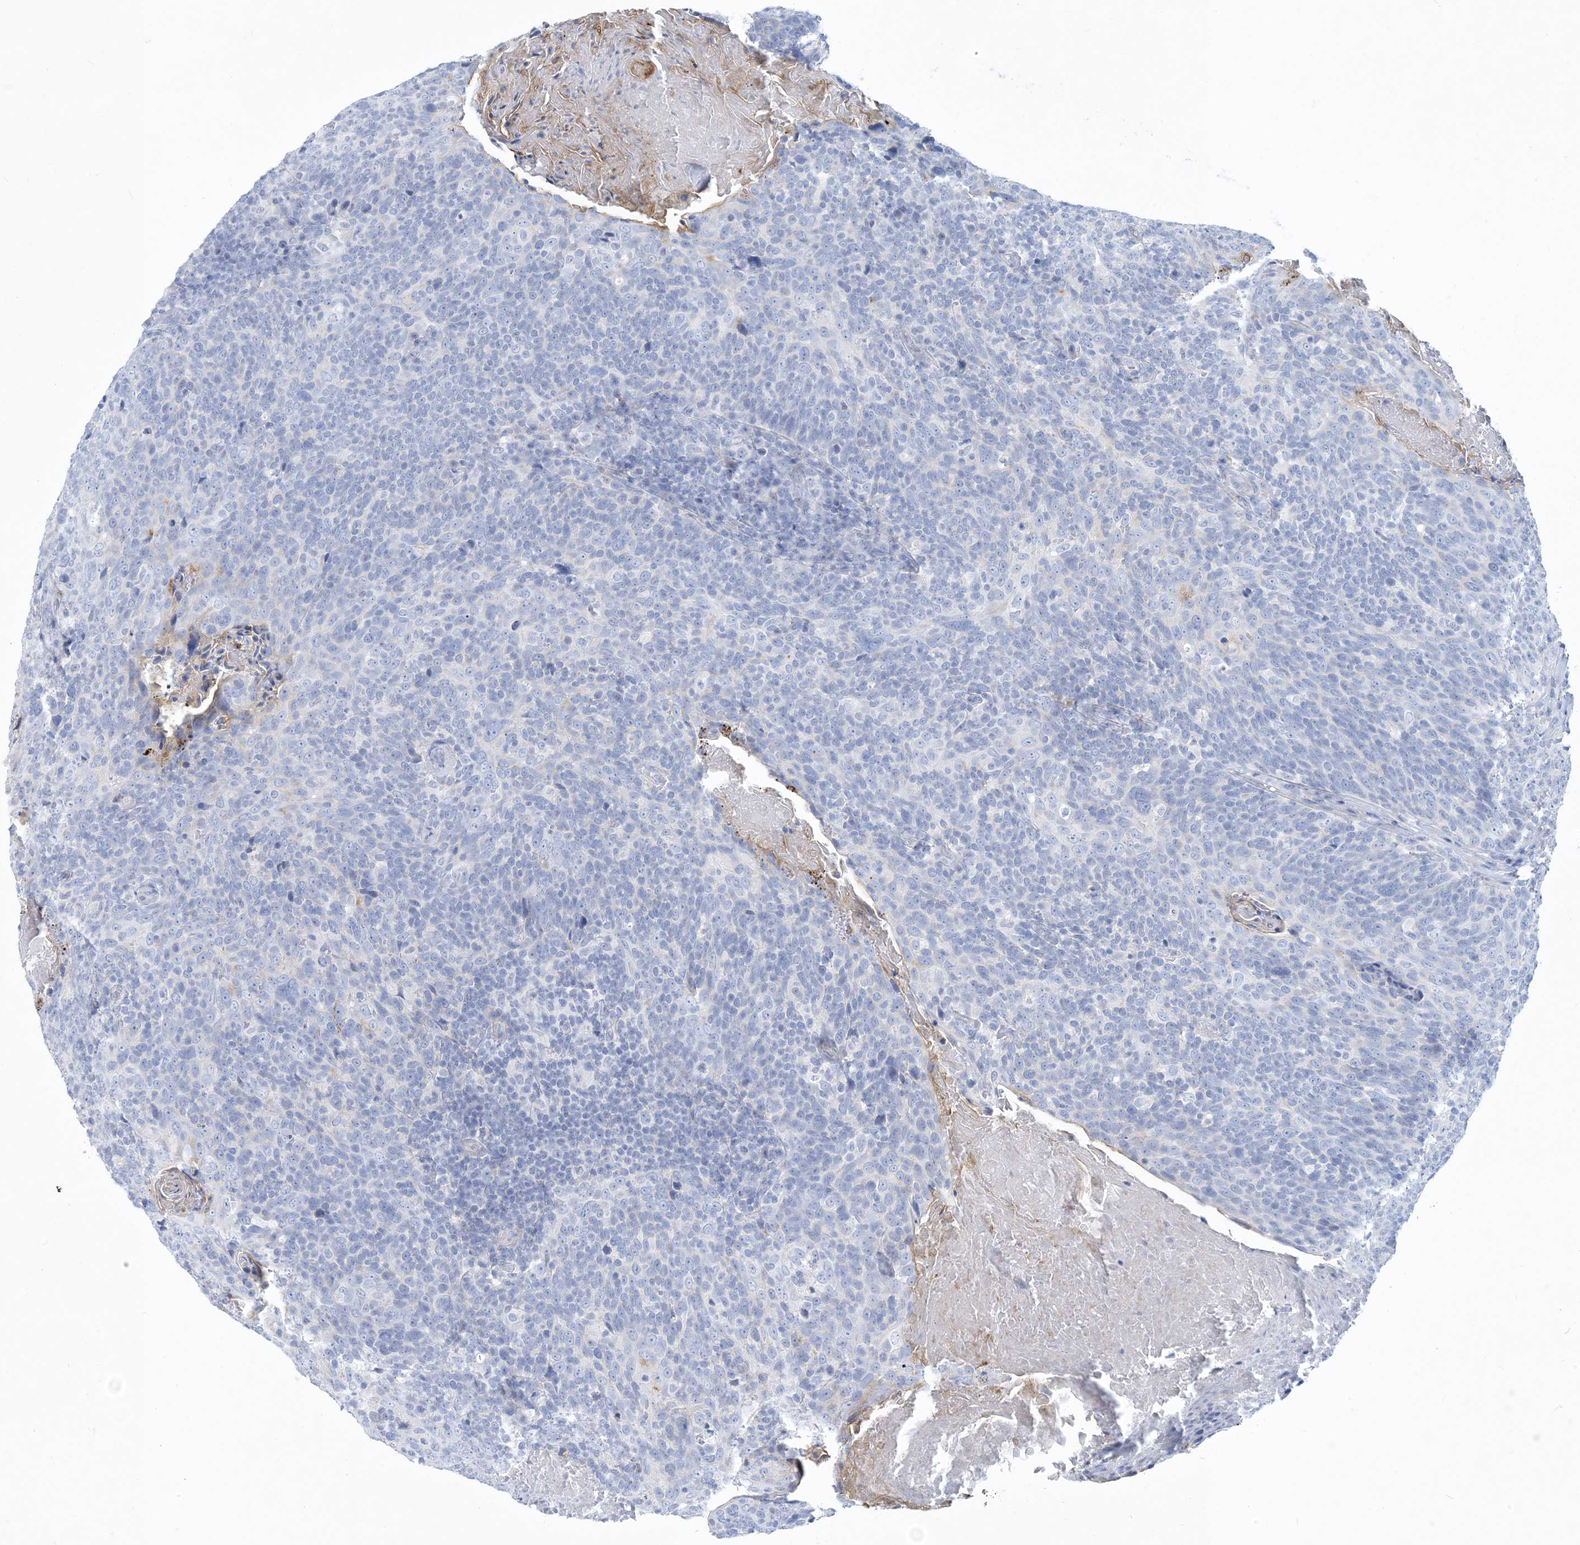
{"staining": {"intensity": "negative", "quantity": "none", "location": "none"}, "tissue": "head and neck cancer", "cell_type": "Tumor cells", "image_type": "cancer", "snomed": [{"axis": "morphology", "description": "Squamous cell carcinoma, NOS"}, {"axis": "morphology", "description": "Squamous cell carcinoma, metastatic, NOS"}, {"axis": "topography", "description": "Lymph node"}, {"axis": "topography", "description": "Head-Neck"}], "caption": "This is a micrograph of immunohistochemistry staining of head and neck squamous cell carcinoma, which shows no staining in tumor cells.", "gene": "MOXD1", "patient": {"sex": "male", "age": 62}}